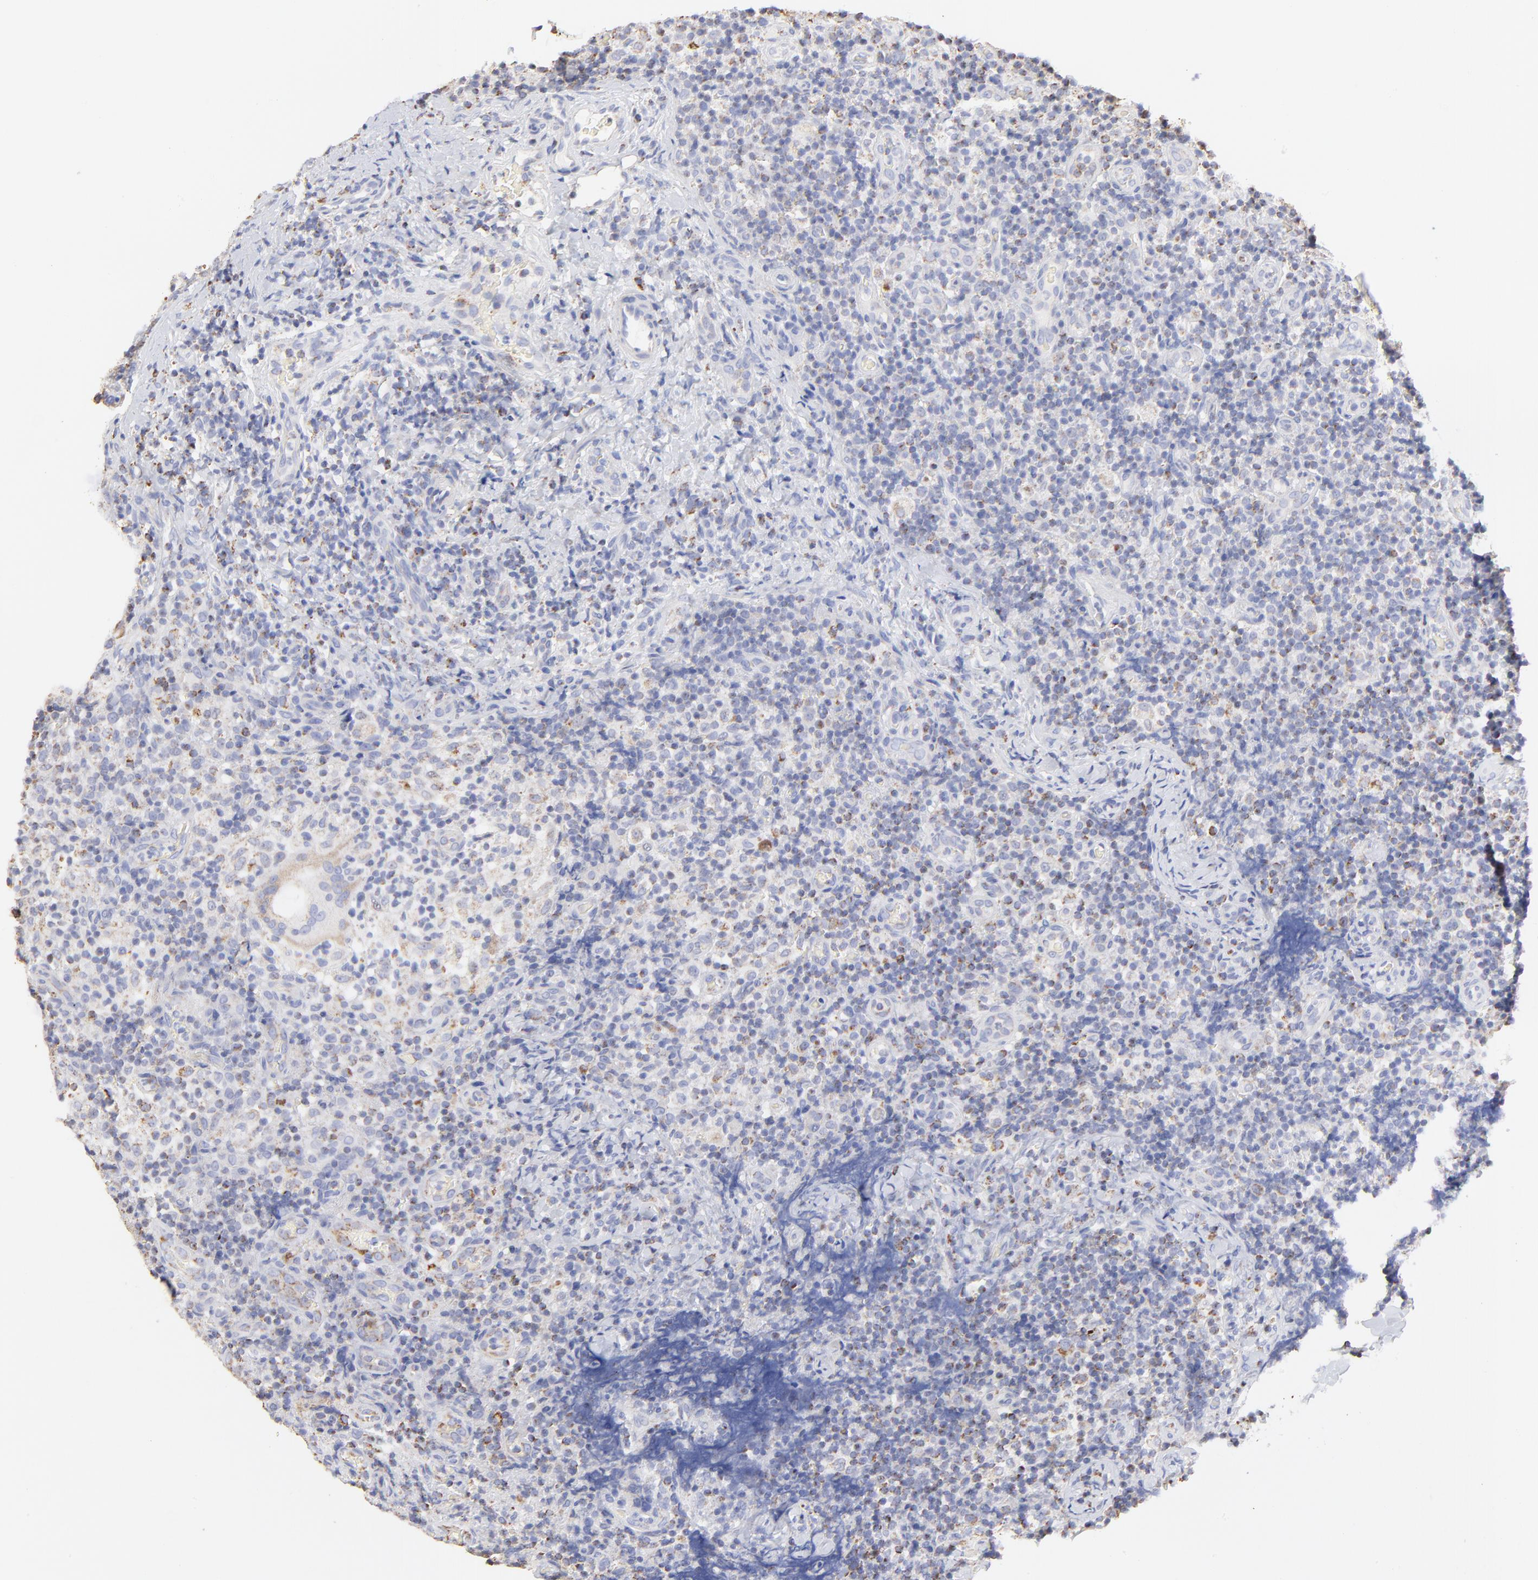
{"staining": {"intensity": "moderate", "quantity": ">75%", "location": "cytoplasmic/membranous"}, "tissue": "lymph node", "cell_type": "Germinal center cells", "image_type": "normal", "snomed": [{"axis": "morphology", "description": "Normal tissue, NOS"}, {"axis": "morphology", "description": "Inflammation, NOS"}, {"axis": "topography", "description": "Lymph node"}], "caption": "A photomicrograph of human lymph node stained for a protein shows moderate cytoplasmic/membranous brown staining in germinal center cells.", "gene": "COX4I1", "patient": {"sex": "male", "age": 46}}